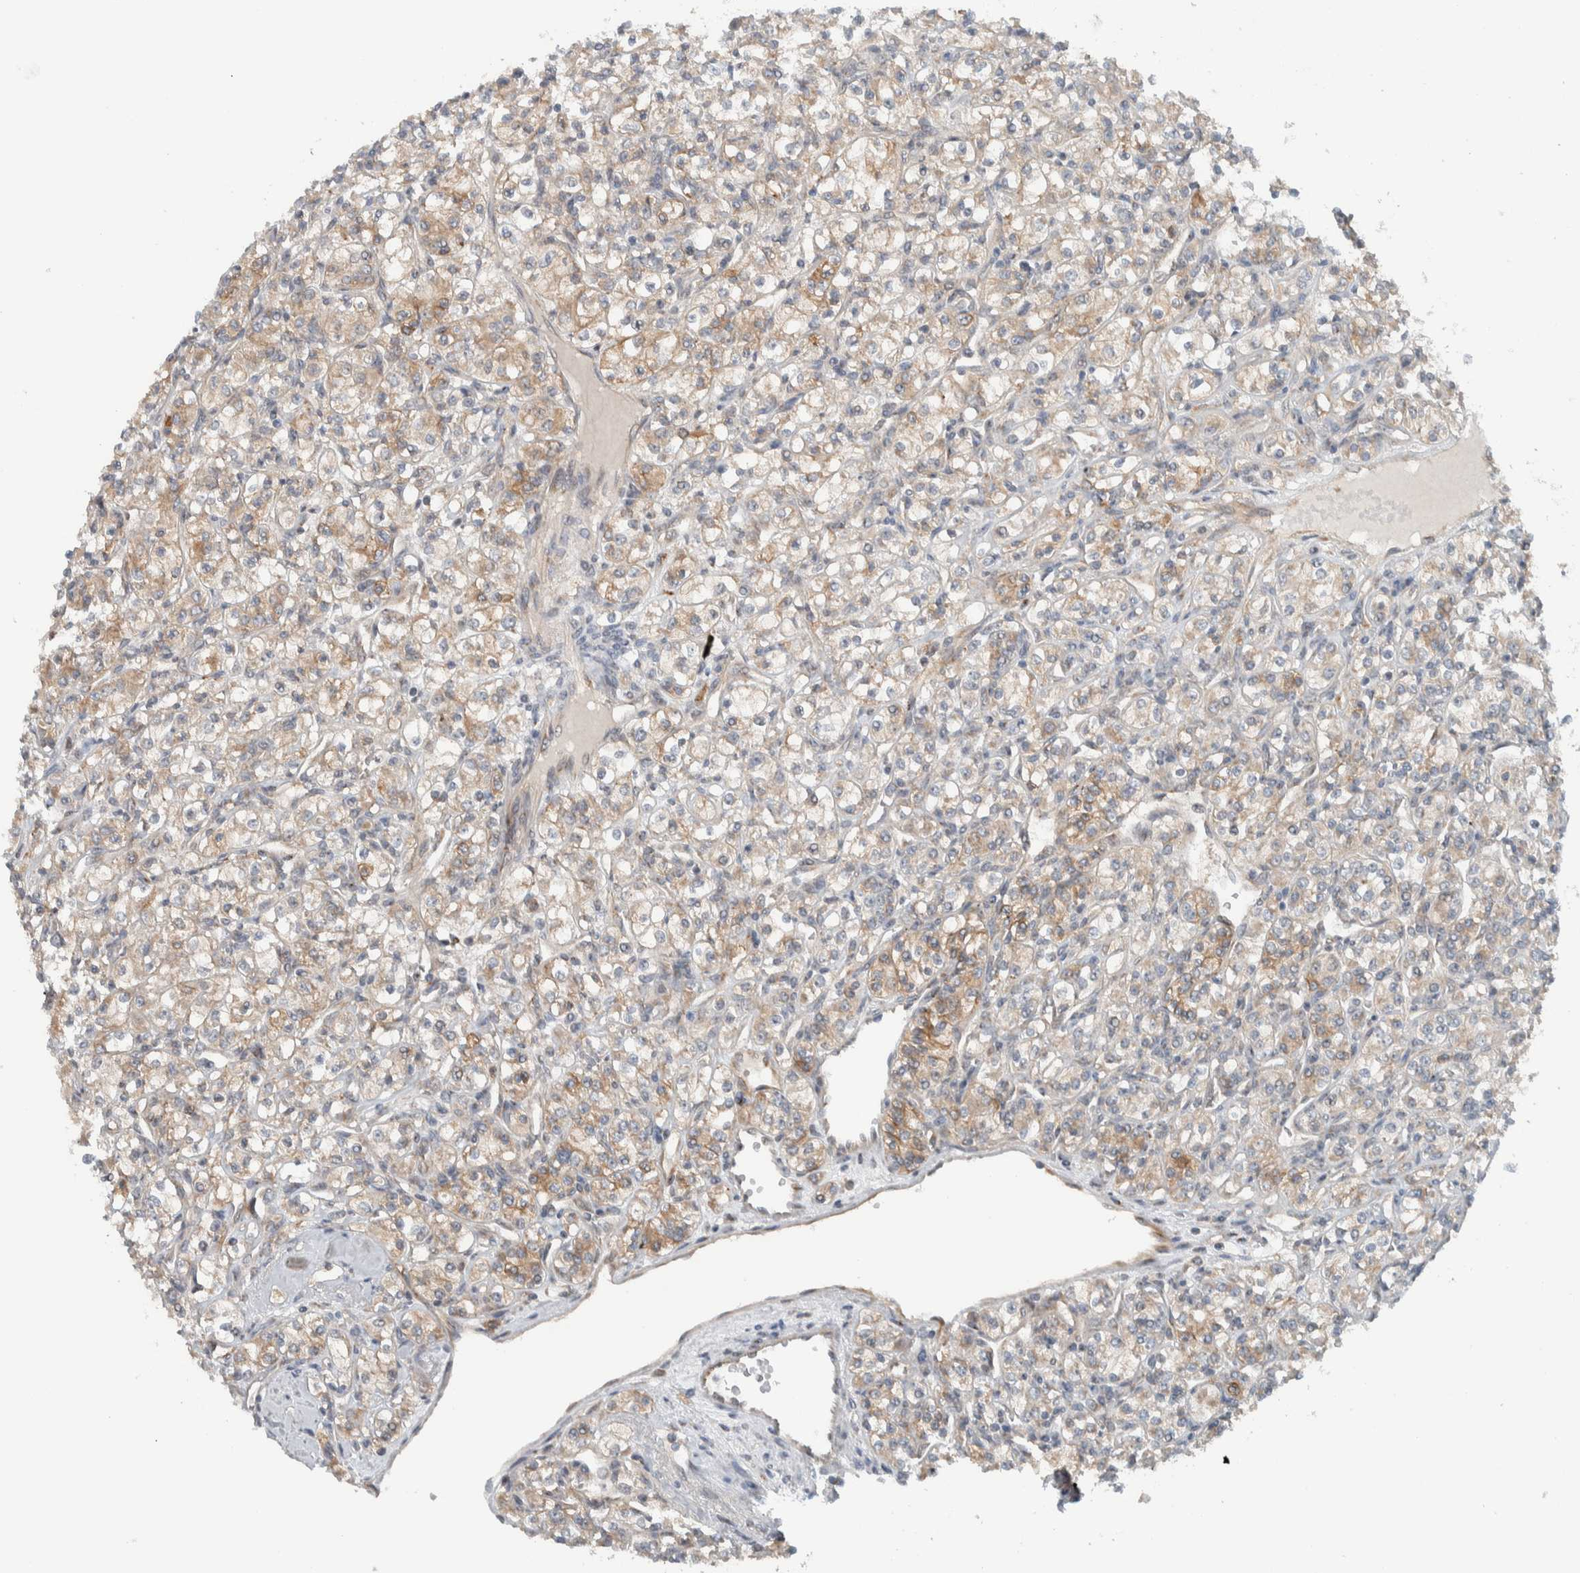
{"staining": {"intensity": "weak", "quantity": ">75%", "location": "cytoplasmic/membranous"}, "tissue": "renal cancer", "cell_type": "Tumor cells", "image_type": "cancer", "snomed": [{"axis": "morphology", "description": "Adenocarcinoma, NOS"}, {"axis": "topography", "description": "Kidney"}], "caption": "Adenocarcinoma (renal) was stained to show a protein in brown. There is low levels of weak cytoplasmic/membranous staining in approximately >75% of tumor cells. (Brightfield microscopy of DAB IHC at high magnification).", "gene": "RERE", "patient": {"sex": "male", "age": 77}}